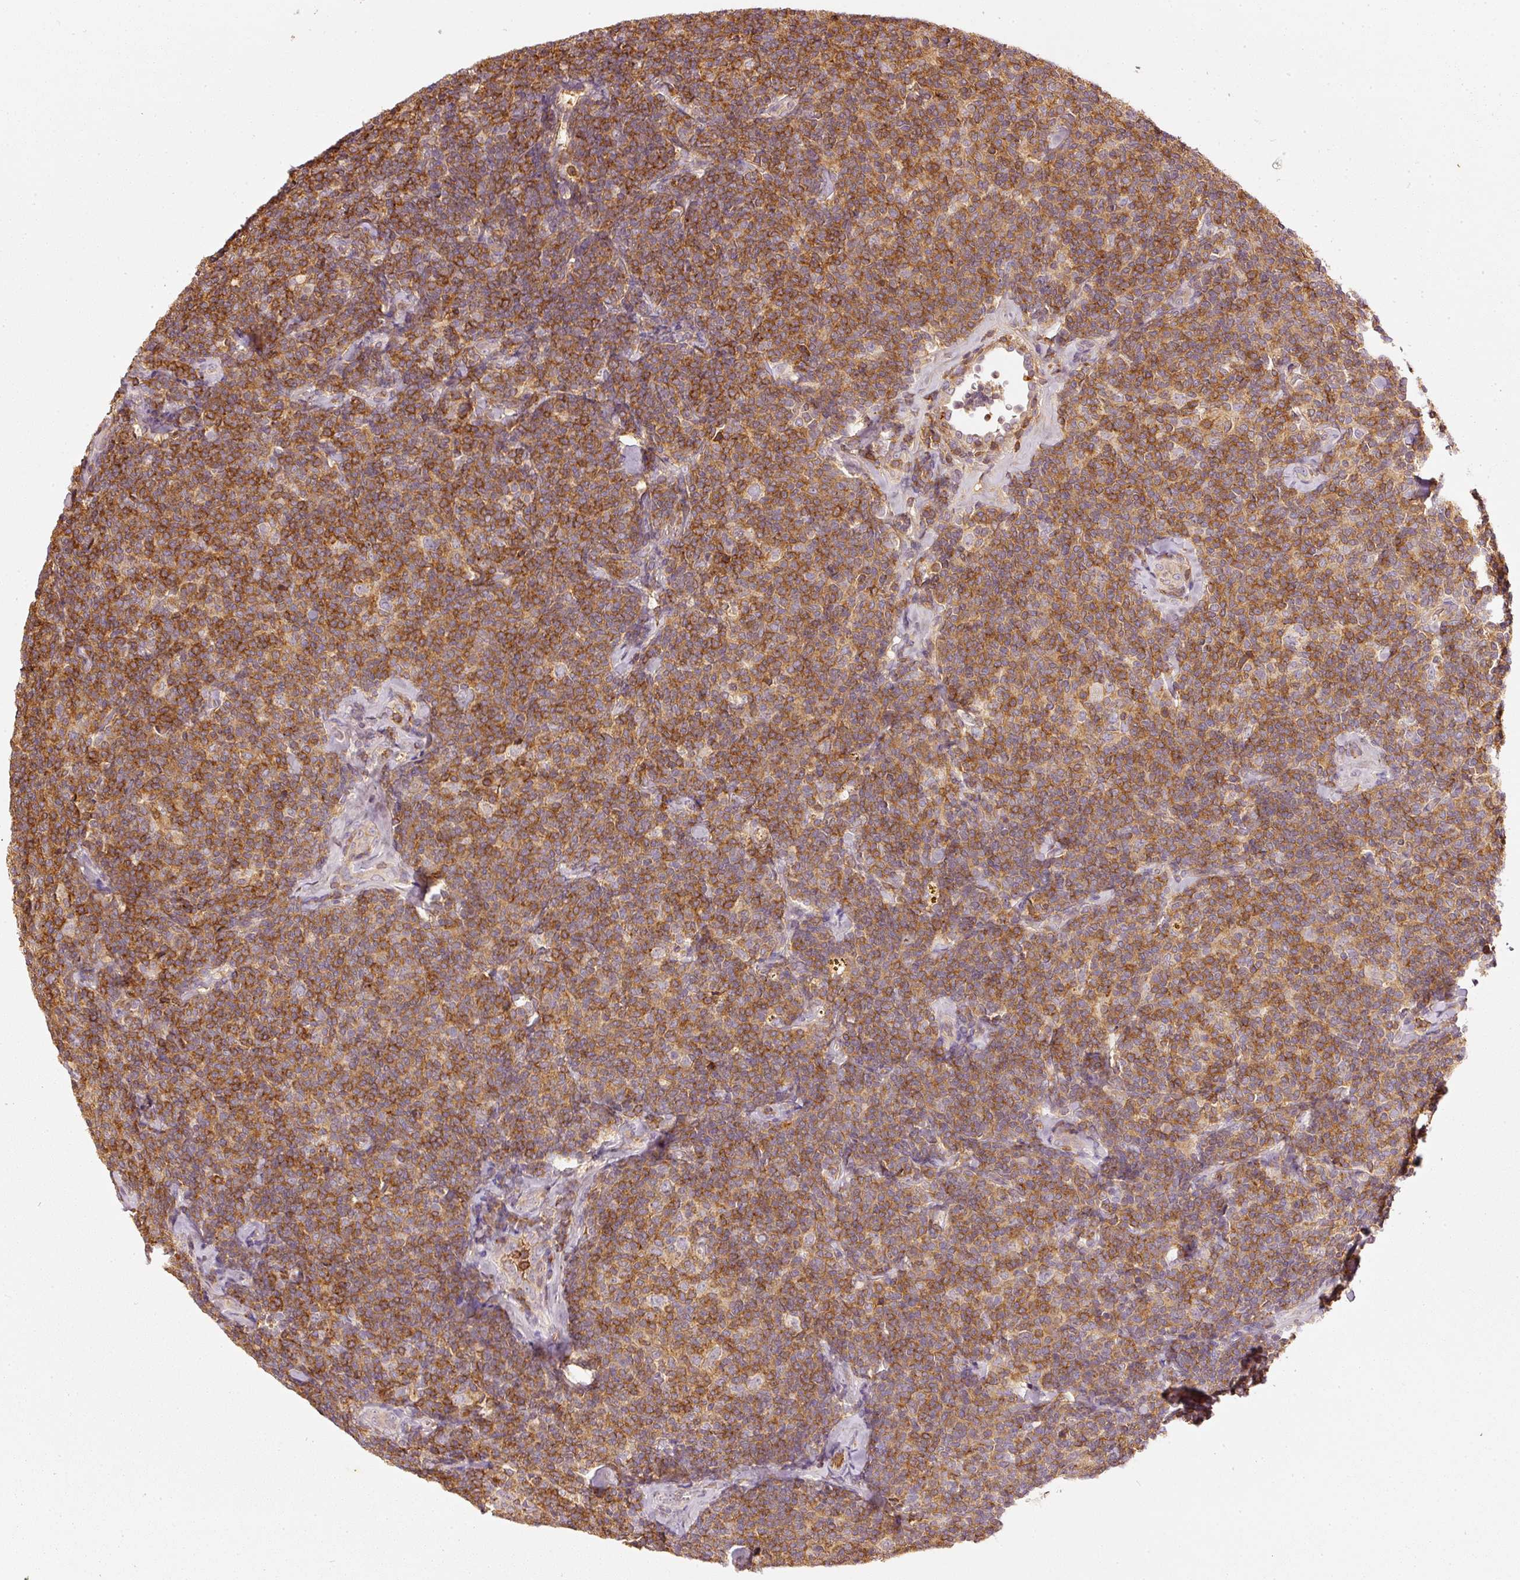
{"staining": {"intensity": "moderate", "quantity": ">75%", "location": "cytoplasmic/membranous"}, "tissue": "lymphoma", "cell_type": "Tumor cells", "image_type": "cancer", "snomed": [{"axis": "morphology", "description": "Malignant lymphoma, non-Hodgkin's type, Low grade"}, {"axis": "topography", "description": "Lymph node"}], "caption": "Low-grade malignant lymphoma, non-Hodgkin's type stained with immunohistochemistry (IHC) demonstrates moderate cytoplasmic/membranous positivity in approximately >75% of tumor cells.", "gene": "EVL", "patient": {"sex": "female", "age": 56}}